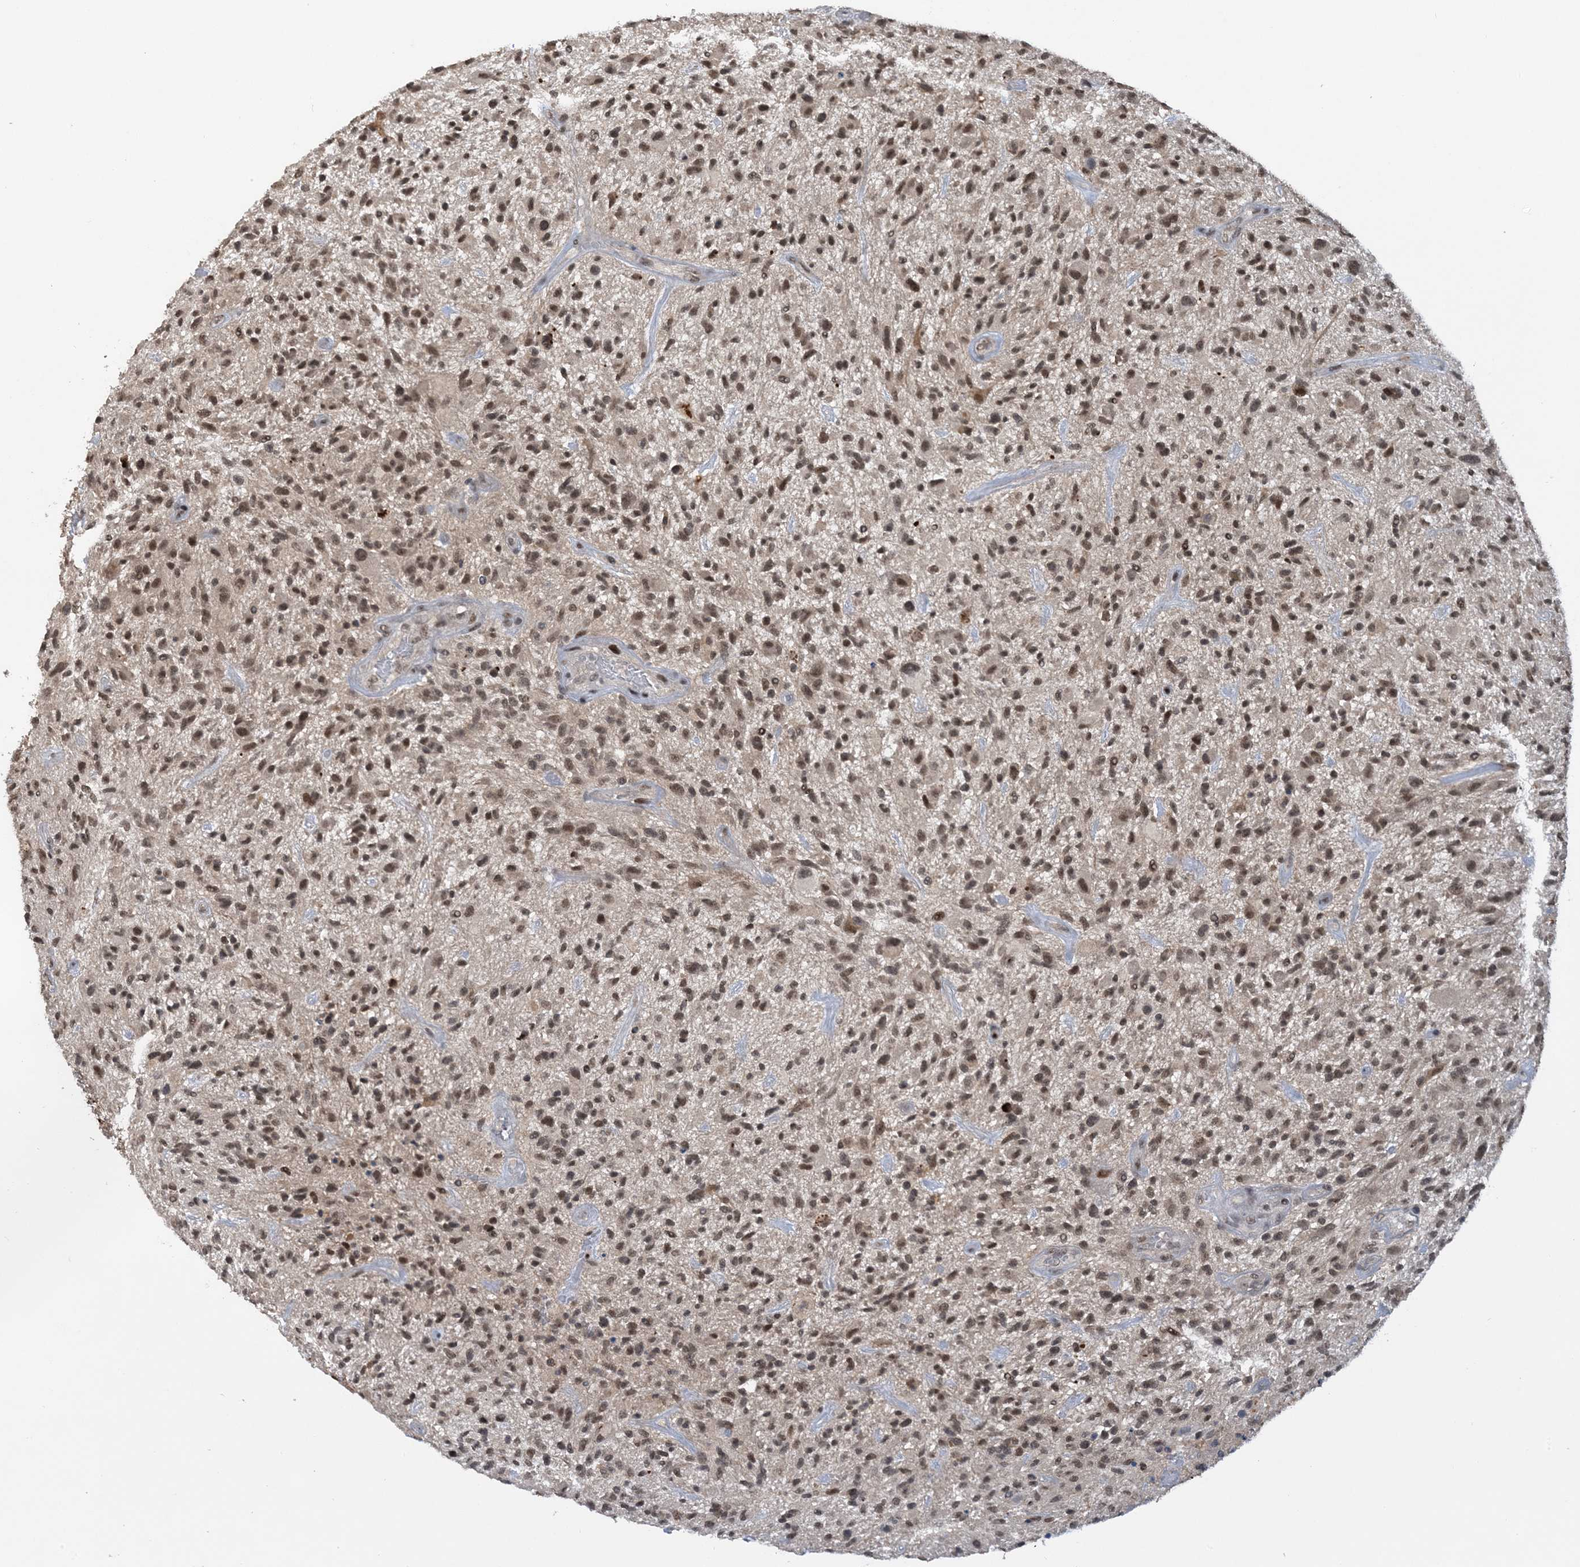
{"staining": {"intensity": "moderate", "quantity": ">75%", "location": "nuclear"}, "tissue": "glioma", "cell_type": "Tumor cells", "image_type": "cancer", "snomed": [{"axis": "morphology", "description": "Glioma, malignant, High grade"}, {"axis": "topography", "description": "Brain"}], "caption": "Protein expression by IHC shows moderate nuclear expression in approximately >75% of tumor cells in malignant high-grade glioma.", "gene": "ACYP2", "patient": {"sex": "male", "age": 47}}